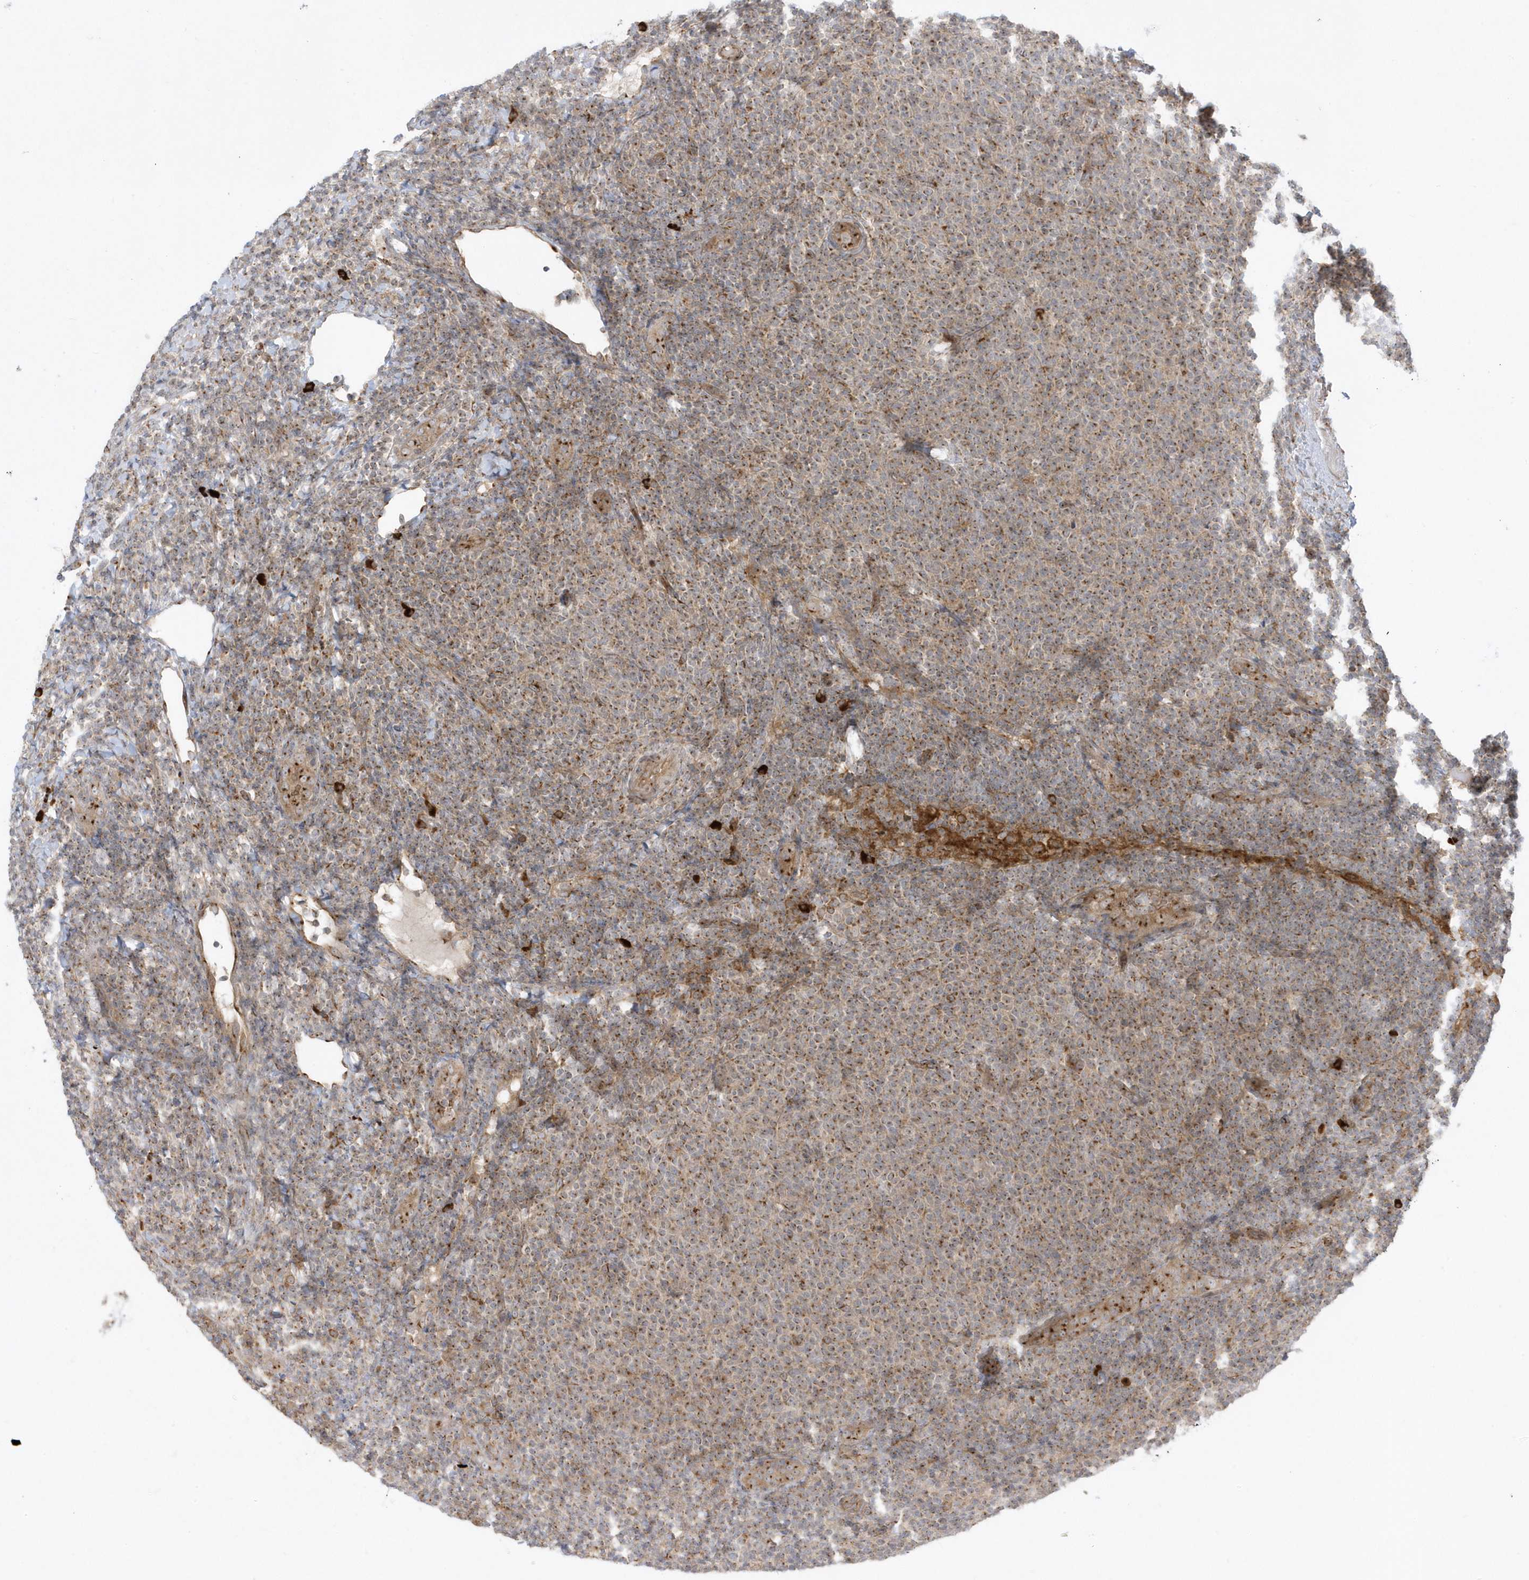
{"staining": {"intensity": "moderate", "quantity": ">75%", "location": "cytoplasmic/membranous"}, "tissue": "lymphoma", "cell_type": "Tumor cells", "image_type": "cancer", "snomed": [{"axis": "morphology", "description": "Malignant lymphoma, non-Hodgkin's type, Low grade"}, {"axis": "topography", "description": "Lymph node"}], "caption": "Human lymphoma stained with a brown dye exhibits moderate cytoplasmic/membranous positive staining in about >75% of tumor cells.", "gene": "RPP40", "patient": {"sex": "male", "age": 66}}